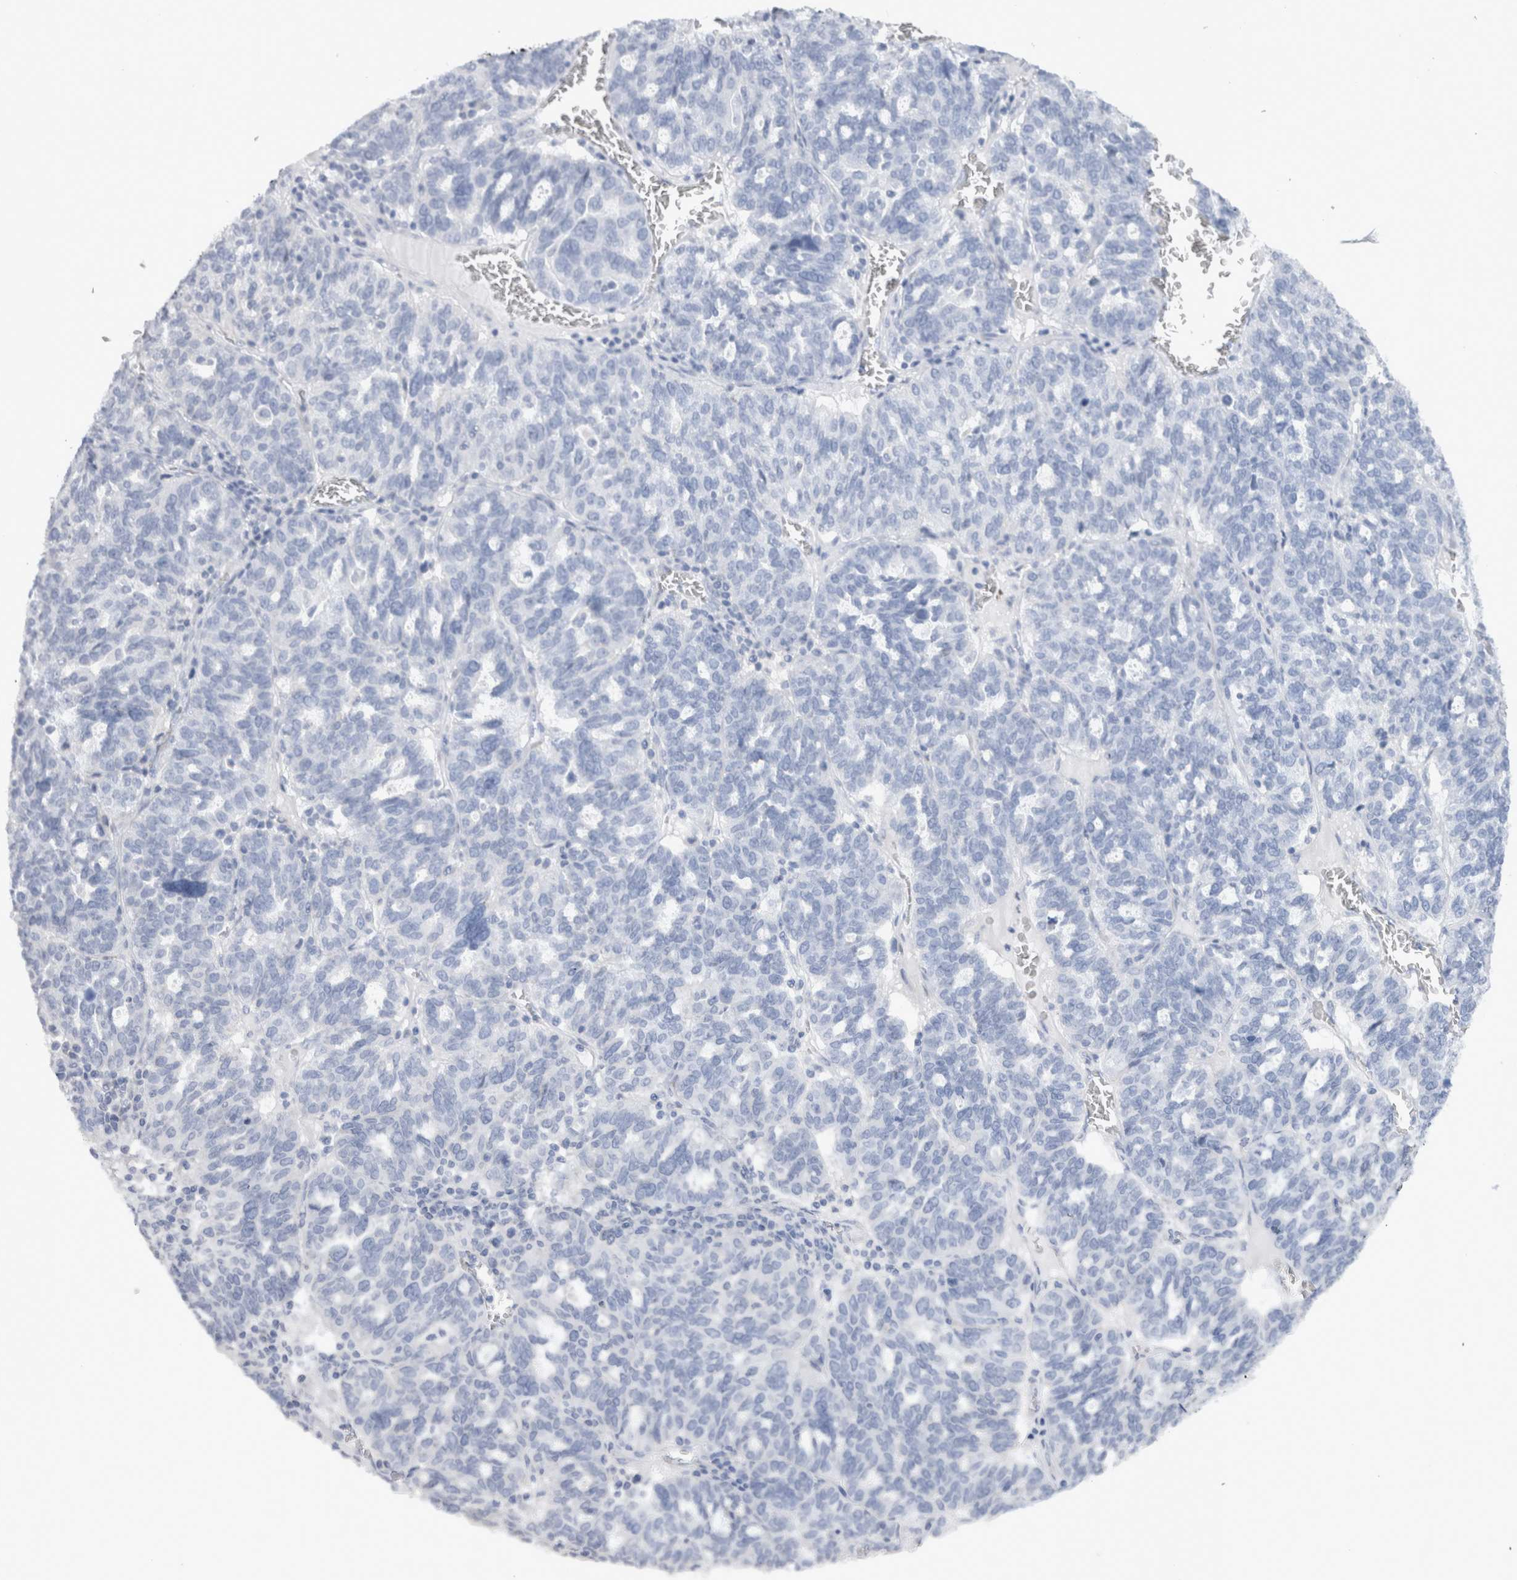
{"staining": {"intensity": "negative", "quantity": "none", "location": "none"}, "tissue": "ovarian cancer", "cell_type": "Tumor cells", "image_type": "cancer", "snomed": [{"axis": "morphology", "description": "Cystadenocarcinoma, serous, NOS"}, {"axis": "topography", "description": "Ovary"}], "caption": "Tumor cells are negative for brown protein staining in ovarian cancer (serous cystadenocarcinoma).", "gene": "C9orf50", "patient": {"sex": "female", "age": 59}}